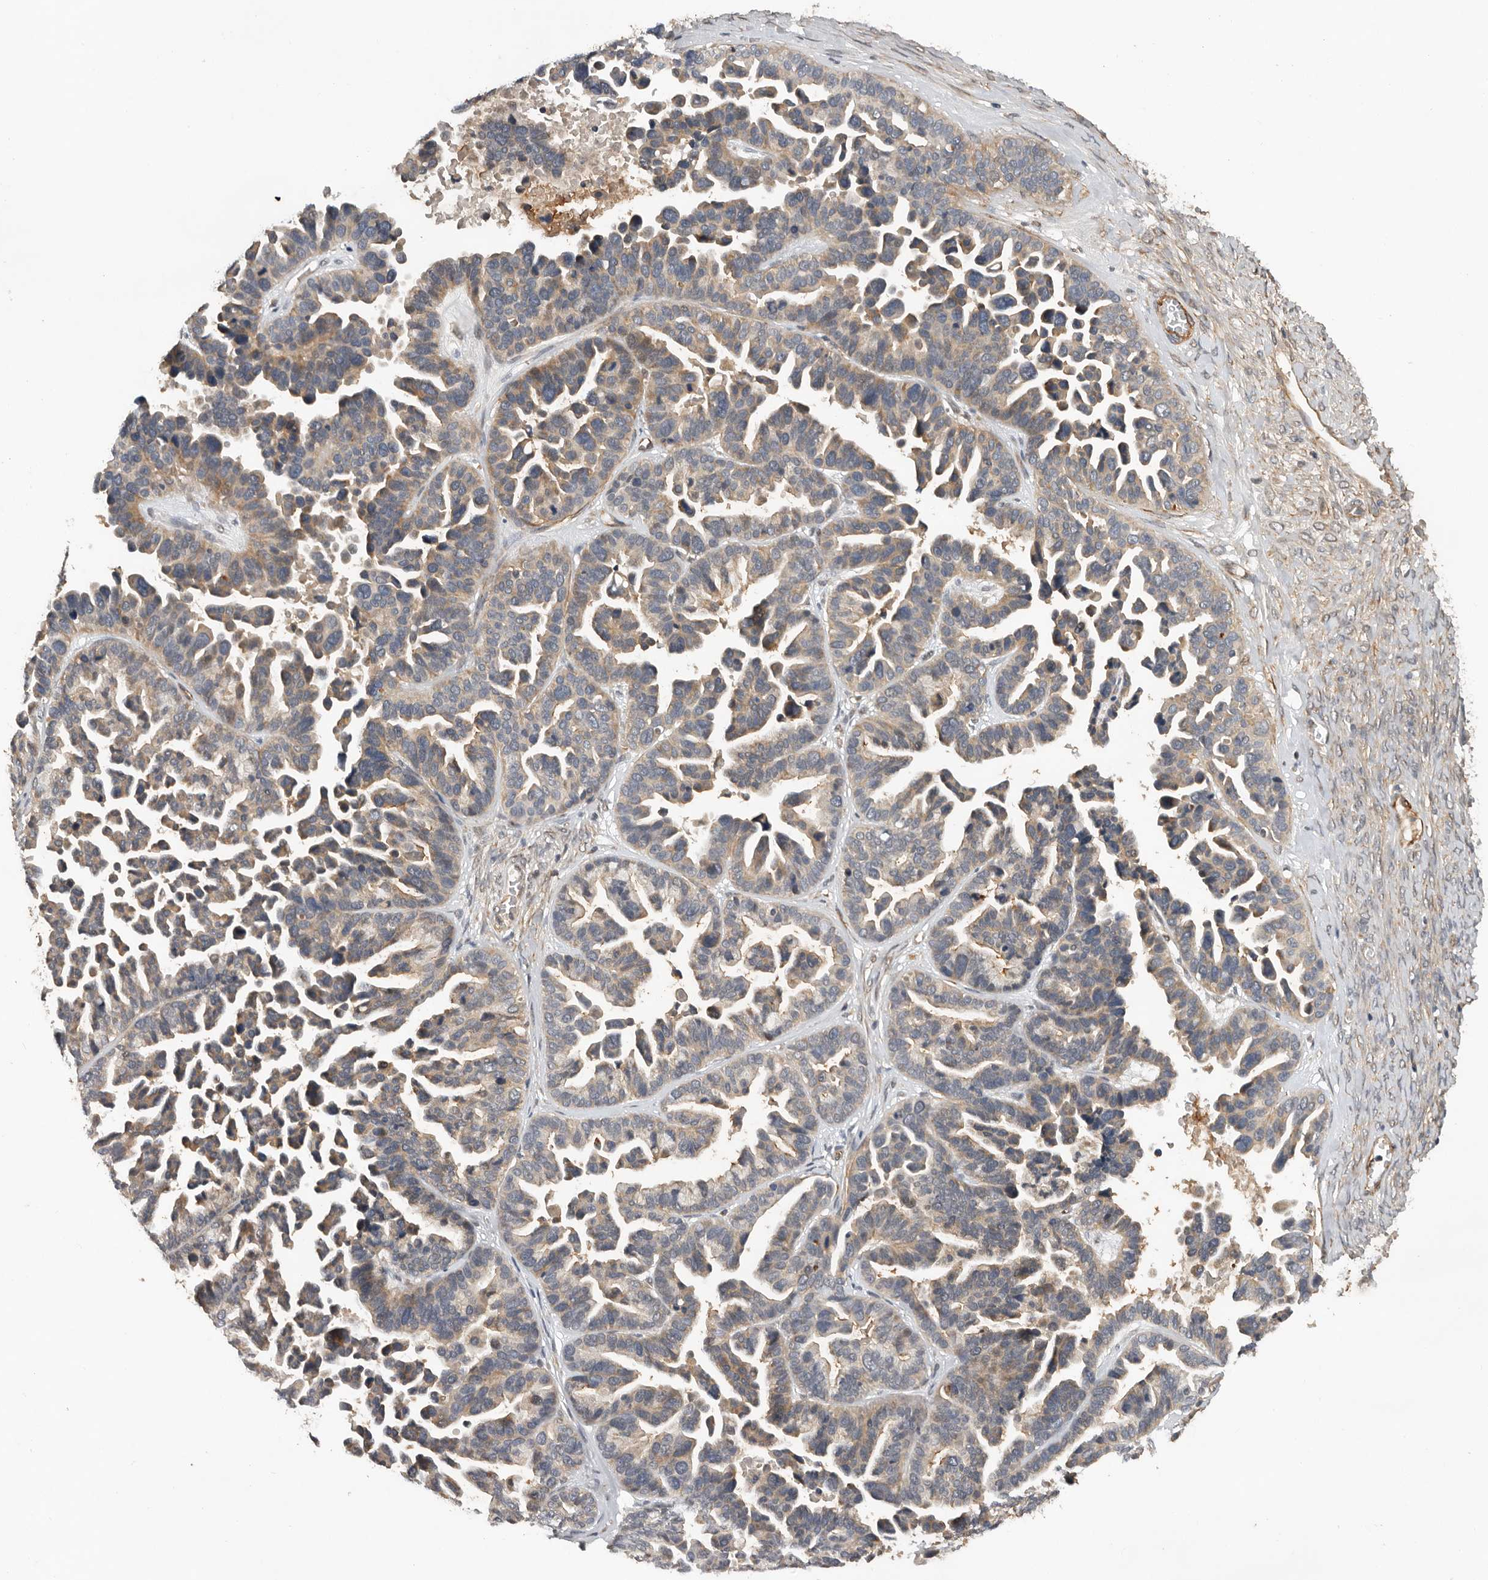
{"staining": {"intensity": "weak", "quantity": ">75%", "location": "cytoplasmic/membranous"}, "tissue": "ovarian cancer", "cell_type": "Tumor cells", "image_type": "cancer", "snomed": [{"axis": "morphology", "description": "Cystadenocarcinoma, serous, NOS"}, {"axis": "topography", "description": "Ovary"}], "caption": "Ovarian cancer (serous cystadenocarcinoma) tissue demonstrates weak cytoplasmic/membranous positivity in about >75% of tumor cells (Brightfield microscopy of DAB IHC at high magnification).", "gene": "RNF157", "patient": {"sex": "female", "age": 56}}